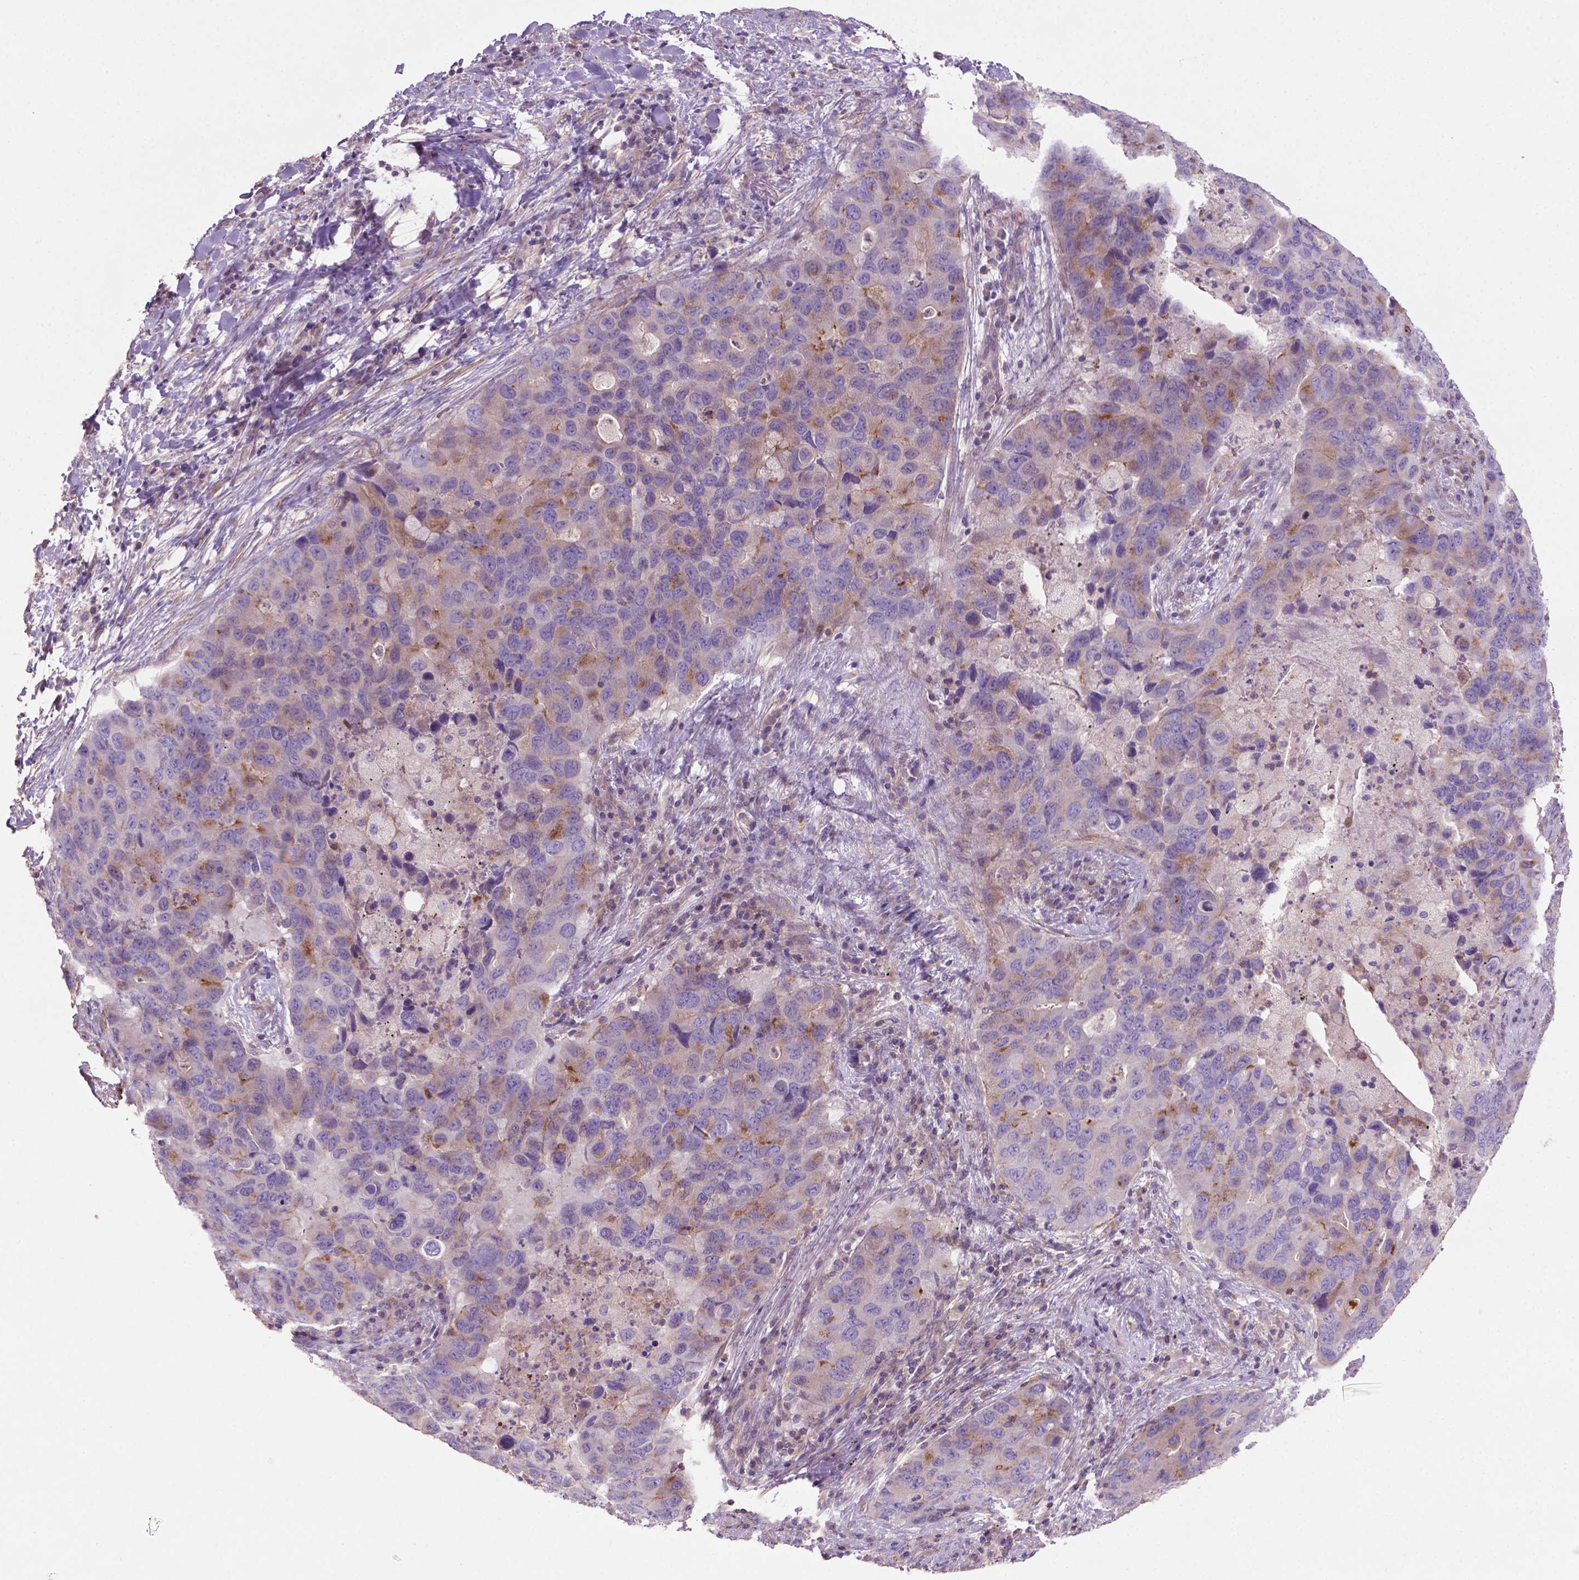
{"staining": {"intensity": "weak", "quantity": "25%-75%", "location": "cytoplasmic/membranous"}, "tissue": "lung cancer", "cell_type": "Tumor cells", "image_type": "cancer", "snomed": [{"axis": "morphology", "description": "Adenocarcinoma, NOS"}, {"axis": "morphology", "description": "Adenocarcinoma, metastatic, NOS"}, {"axis": "topography", "description": "Lymph node"}, {"axis": "topography", "description": "Lung"}], "caption": "Weak cytoplasmic/membranous protein staining is appreciated in approximately 25%-75% of tumor cells in lung cancer.", "gene": "BMP4", "patient": {"sex": "female", "age": 54}}